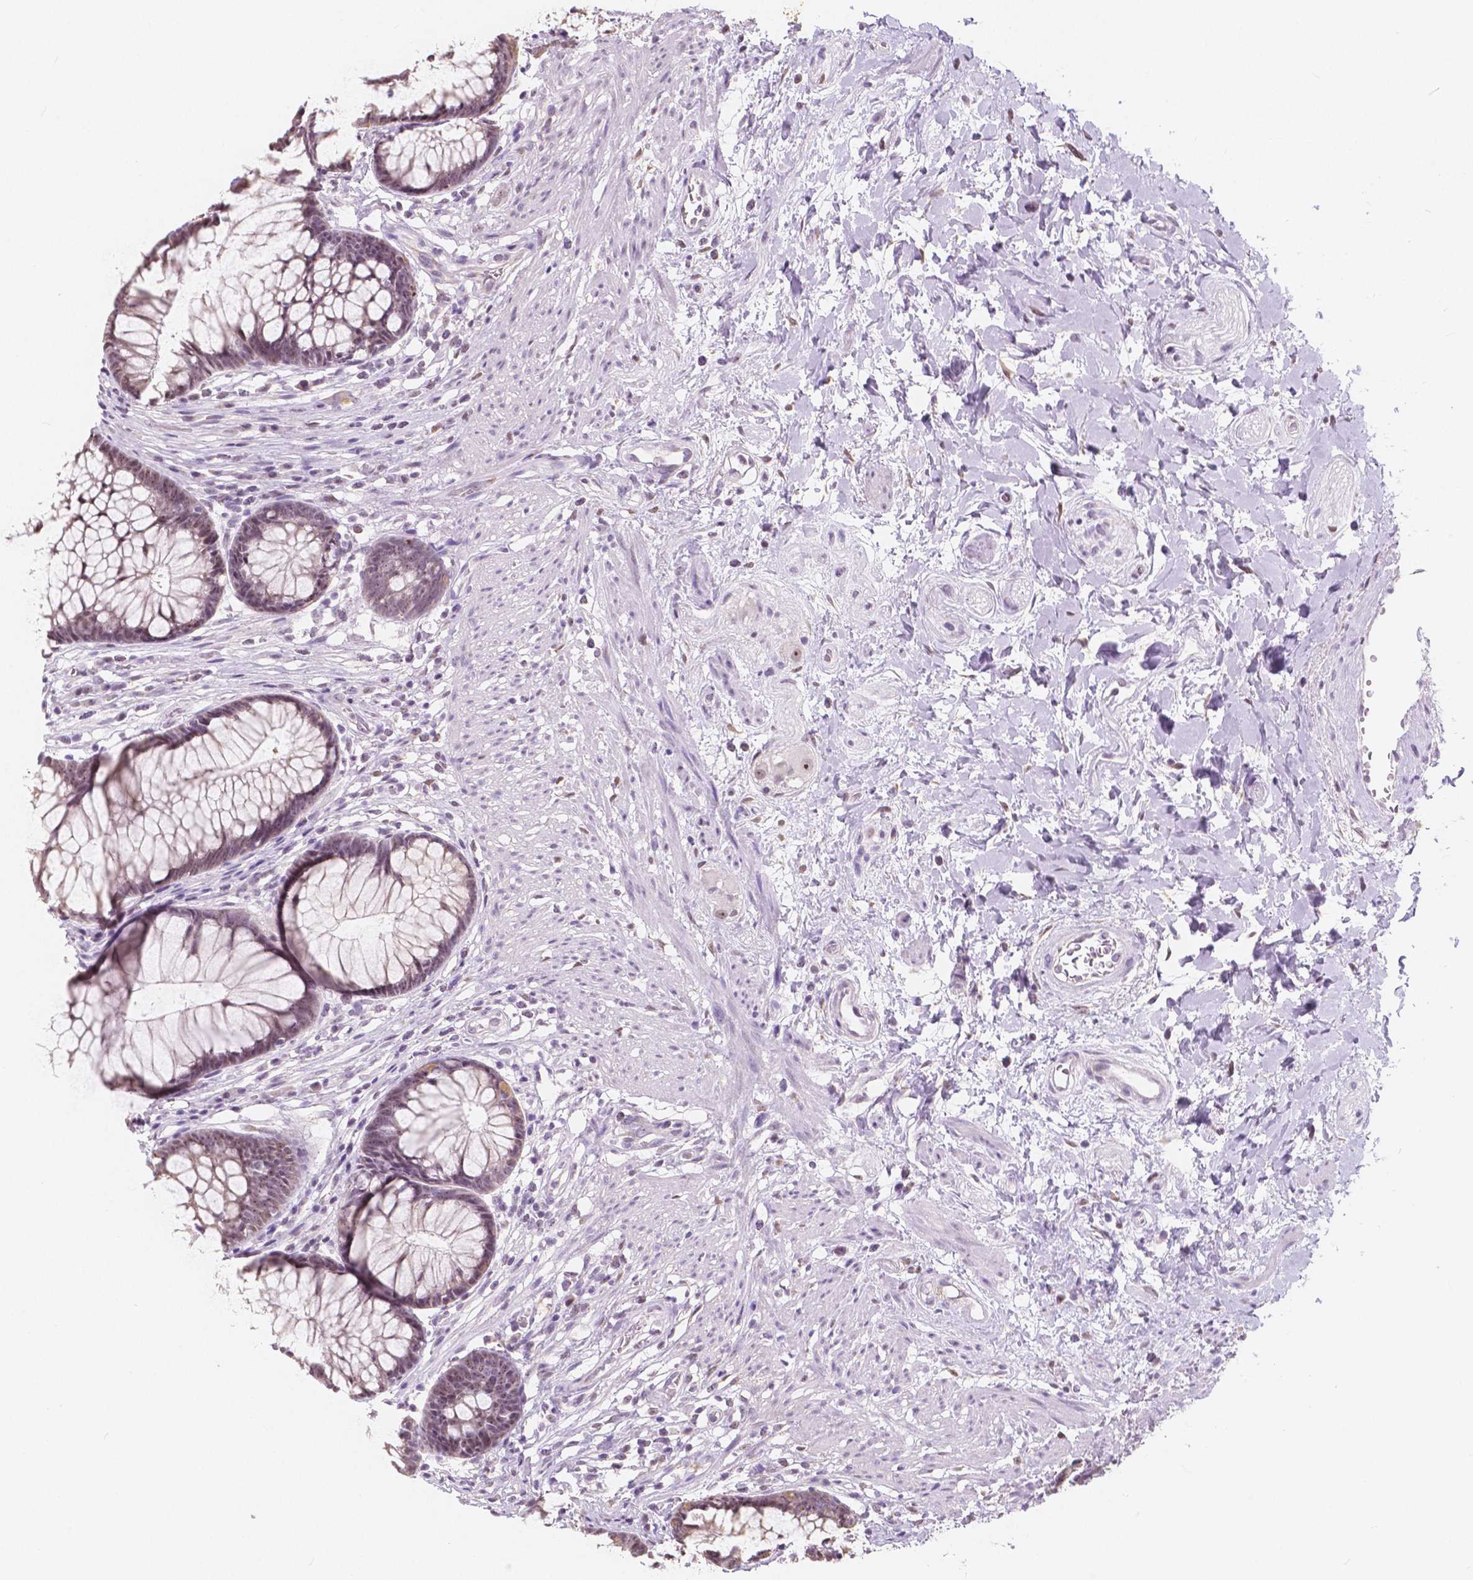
{"staining": {"intensity": "weak", "quantity": "25%-75%", "location": "nuclear"}, "tissue": "rectum", "cell_type": "Glandular cells", "image_type": "normal", "snomed": [{"axis": "morphology", "description": "Normal tissue, NOS"}, {"axis": "topography", "description": "Smooth muscle"}, {"axis": "topography", "description": "Rectum"}], "caption": "Protein expression analysis of normal human rectum reveals weak nuclear staining in approximately 25%-75% of glandular cells. (Brightfield microscopy of DAB IHC at high magnification).", "gene": "NOLC1", "patient": {"sex": "male", "age": 53}}